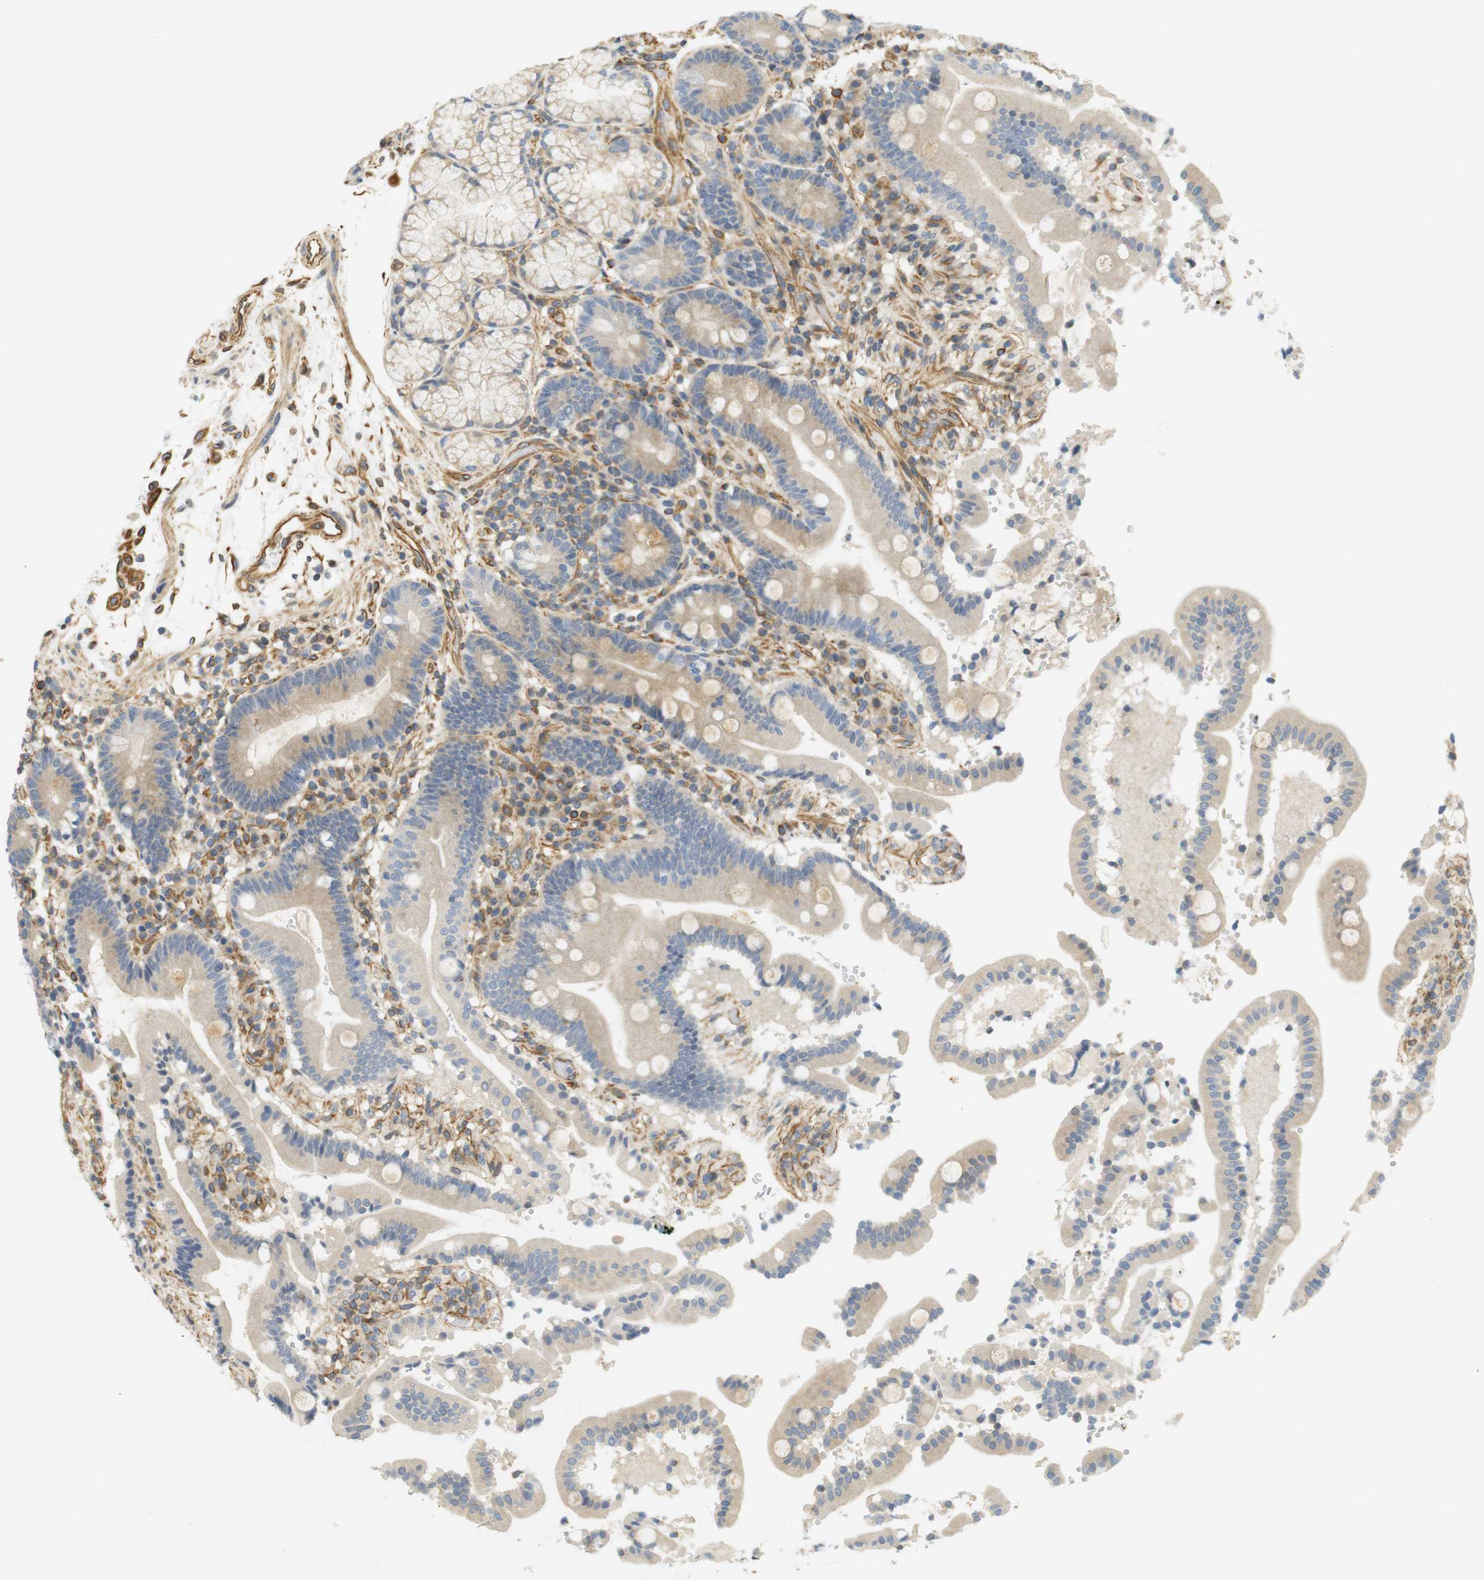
{"staining": {"intensity": "negative", "quantity": "none", "location": "none"}, "tissue": "duodenum", "cell_type": "Glandular cells", "image_type": "normal", "snomed": [{"axis": "morphology", "description": "Normal tissue, NOS"}, {"axis": "topography", "description": "Small intestine, NOS"}], "caption": "DAB (3,3'-diaminobenzidine) immunohistochemical staining of normal duodenum exhibits no significant staining in glandular cells.", "gene": "CYTH3", "patient": {"sex": "female", "age": 71}}